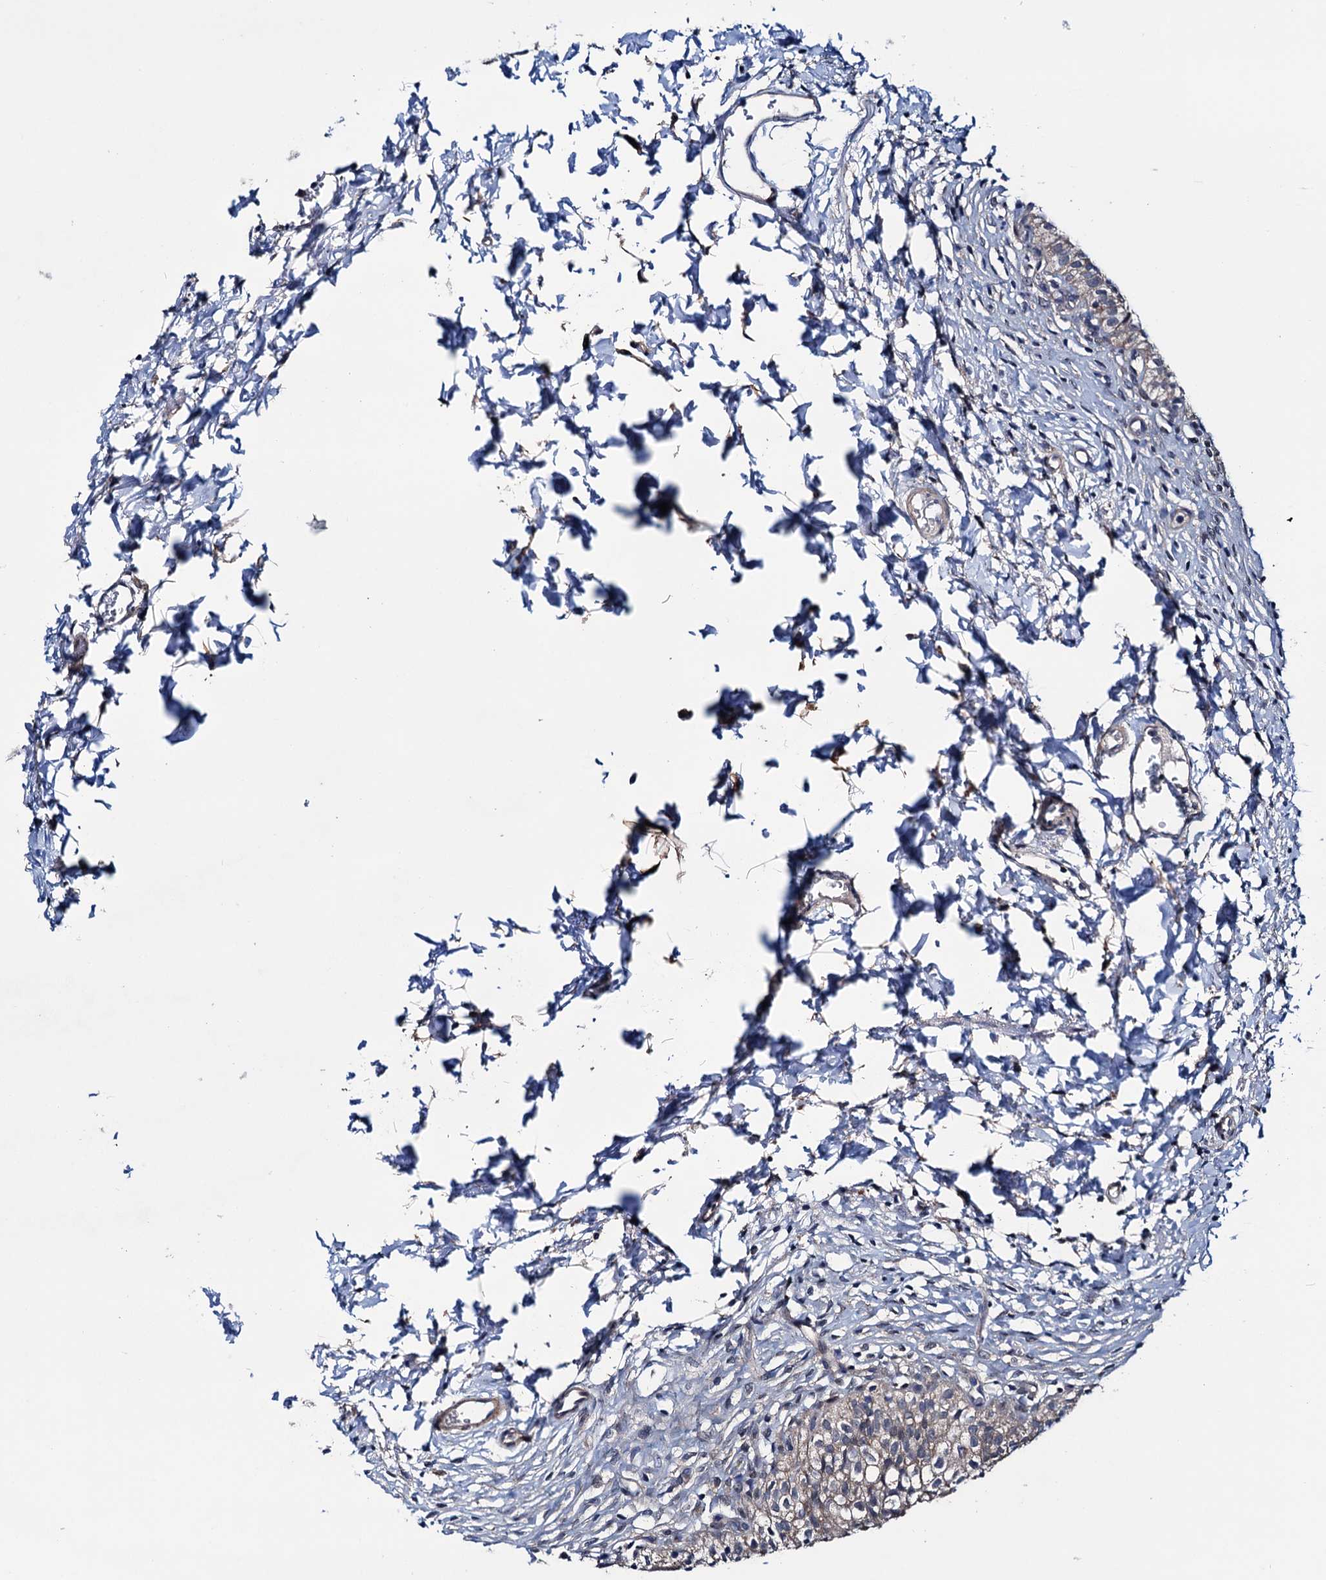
{"staining": {"intensity": "moderate", "quantity": "25%-75%", "location": "cytoplasmic/membranous"}, "tissue": "urinary bladder", "cell_type": "Urothelial cells", "image_type": "normal", "snomed": [{"axis": "morphology", "description": "Normal tissue, NOS"}, {"axis": "topography", "description": "Urinary bladder"}], "caption": "Protein expression analysis of unremarkable human urinary bladder reveals moderate cytoplasmic/membranous staining in about 25%-75% of urothelial cells.", "gene": "EYA4", "patient": {"sex": "male", "age": 55}}